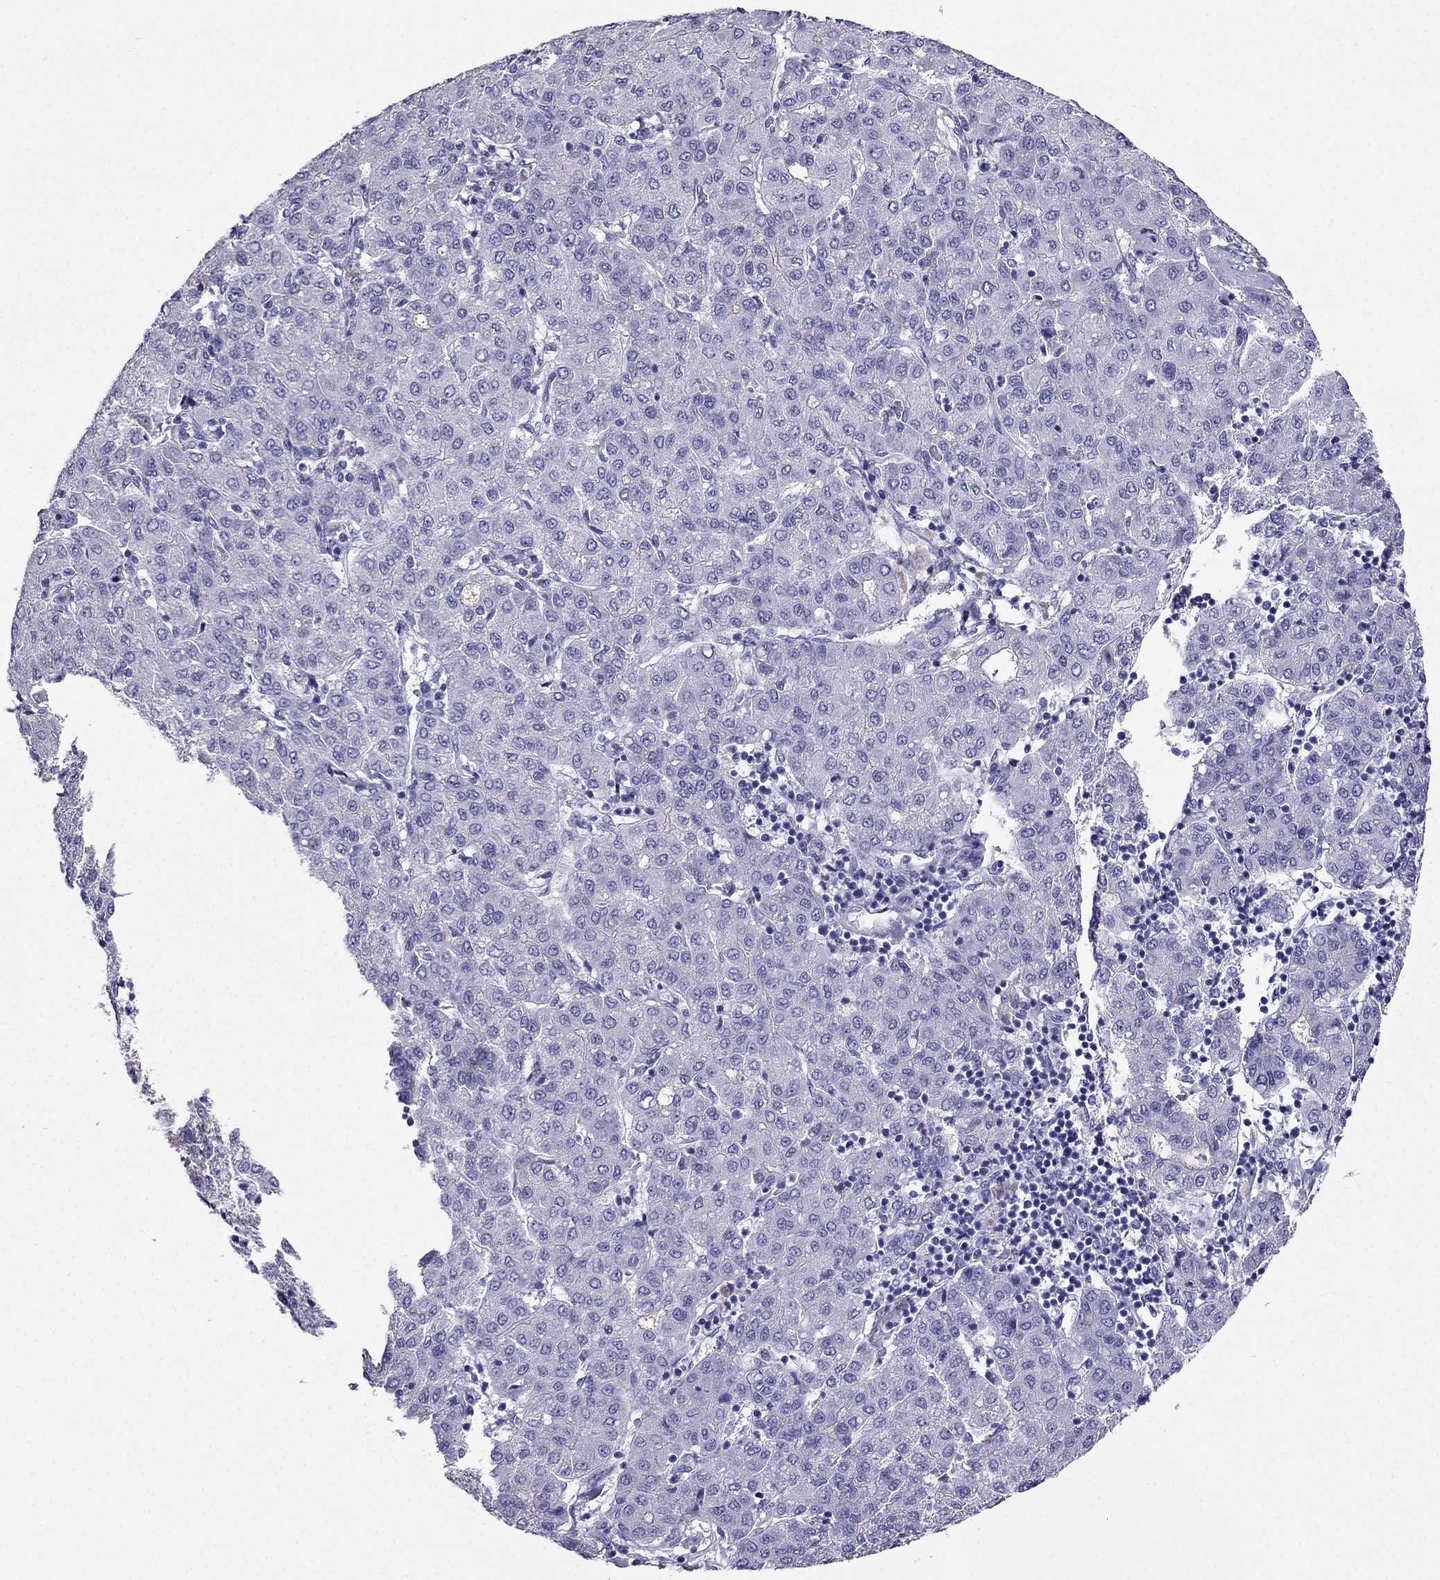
{"staining": {"intensity": "negative", "quantity": "none", "location": "none"}, "tissue": "liver cancer", "cell_type": "Tumor cells", "image_type": "cancer", "snomed": [{"axis": "morphology", "description": "Carcinoma, Hepatocellular, NOS"}, {"axis": "topography", "description": "Liver"}], "caption": "Tumor cells show no significant positivity in liver hepatocellular carcinoma. (DAB (3,3'-diaminobenzidine) immunohistochemistry, high magnification).", "gene": "PTH", "patient": {"sex": "male", "age": 65}}